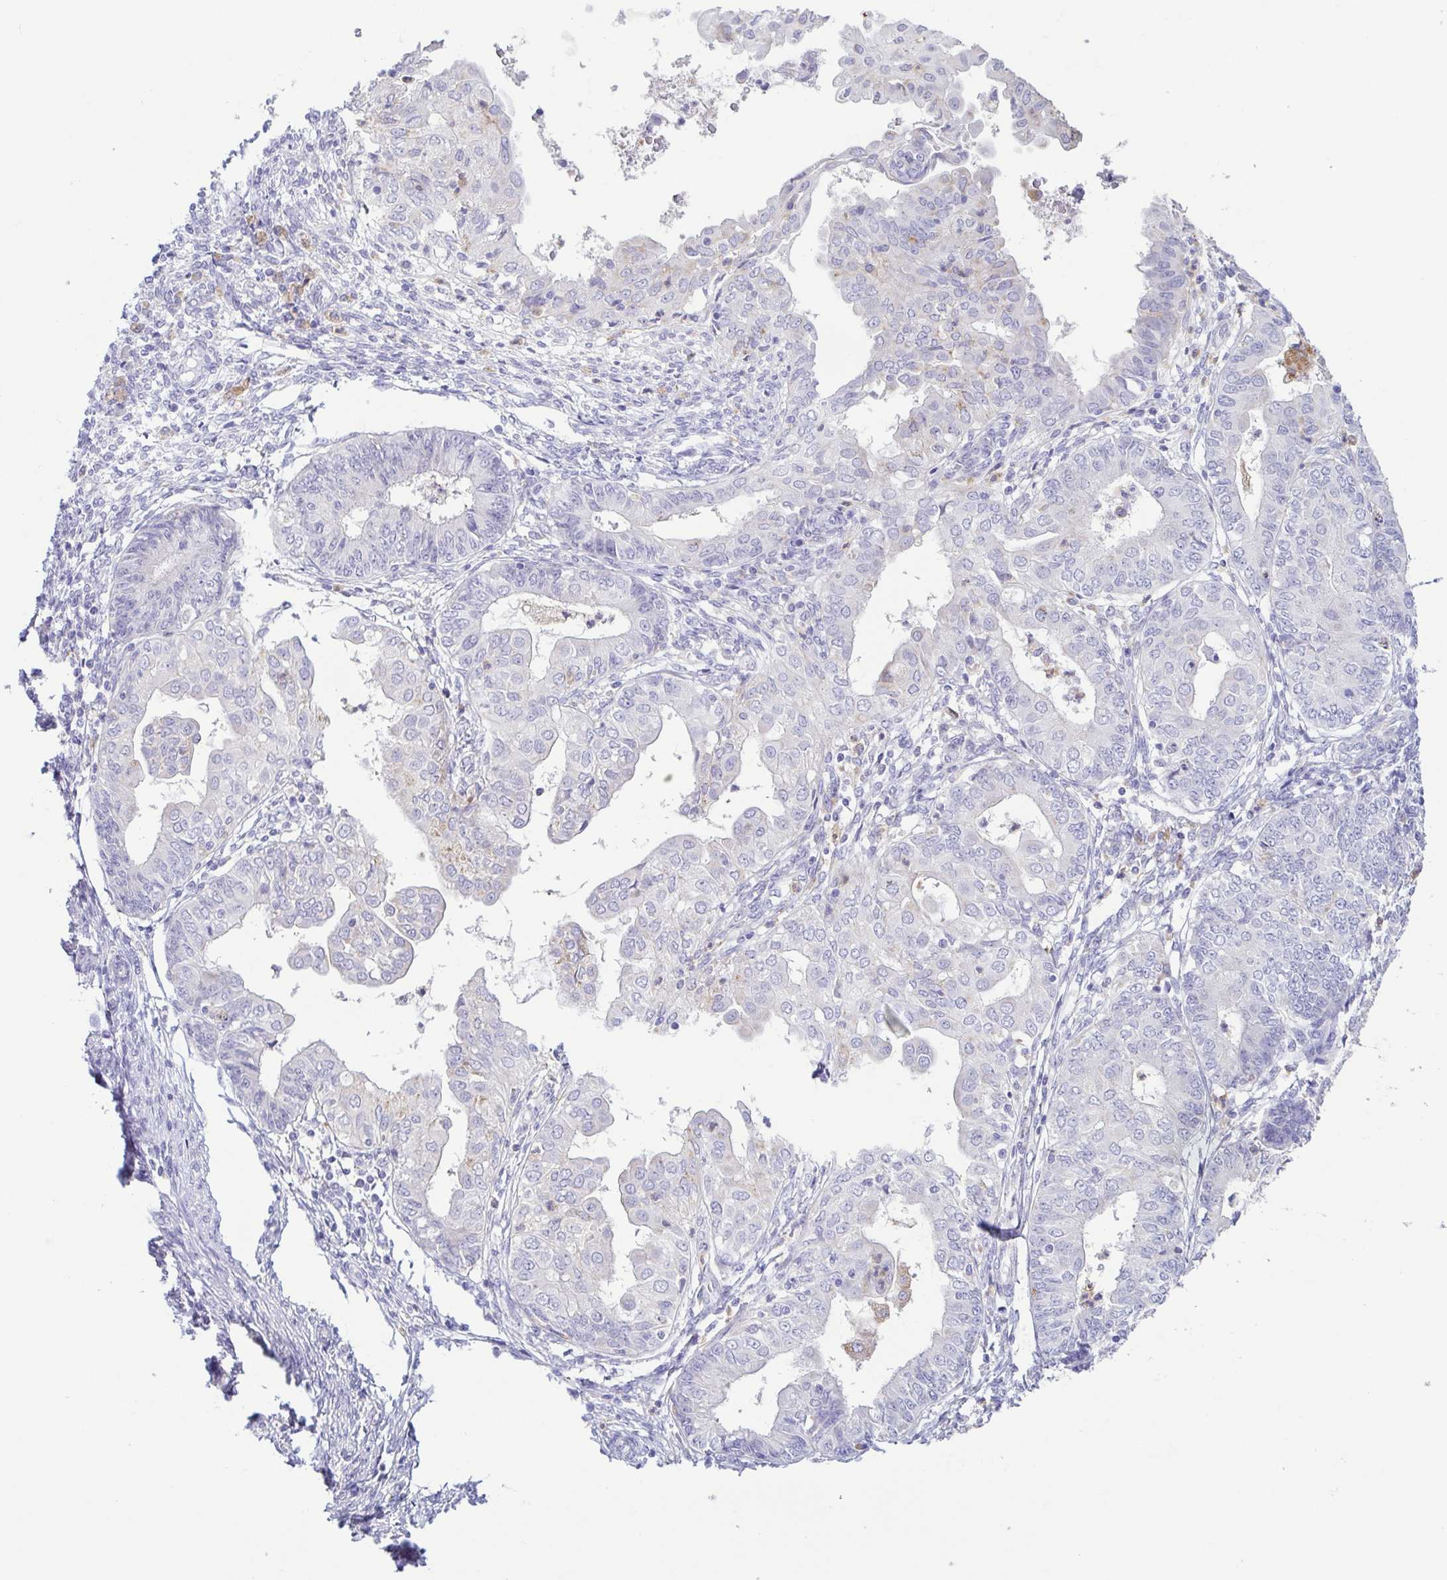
{"staining": {"intensity": "negative", "quantity": "none", "location": "none"}, "tissue": "endometrial cancer", "cell_type": "Tumor cells", "image_type": "cancer", "snomed": [{"axis": "morphology", "description": "Adenocarcinoma, NOS"}, {"axis": "topography", "description": "Endometrium"}], "caption": "Tumor cells show no significant protein positivity in endometrial adenocarcinoma.", "gene": "ATP6V1G2", "patient": {"sex": "female", "age": 68}}